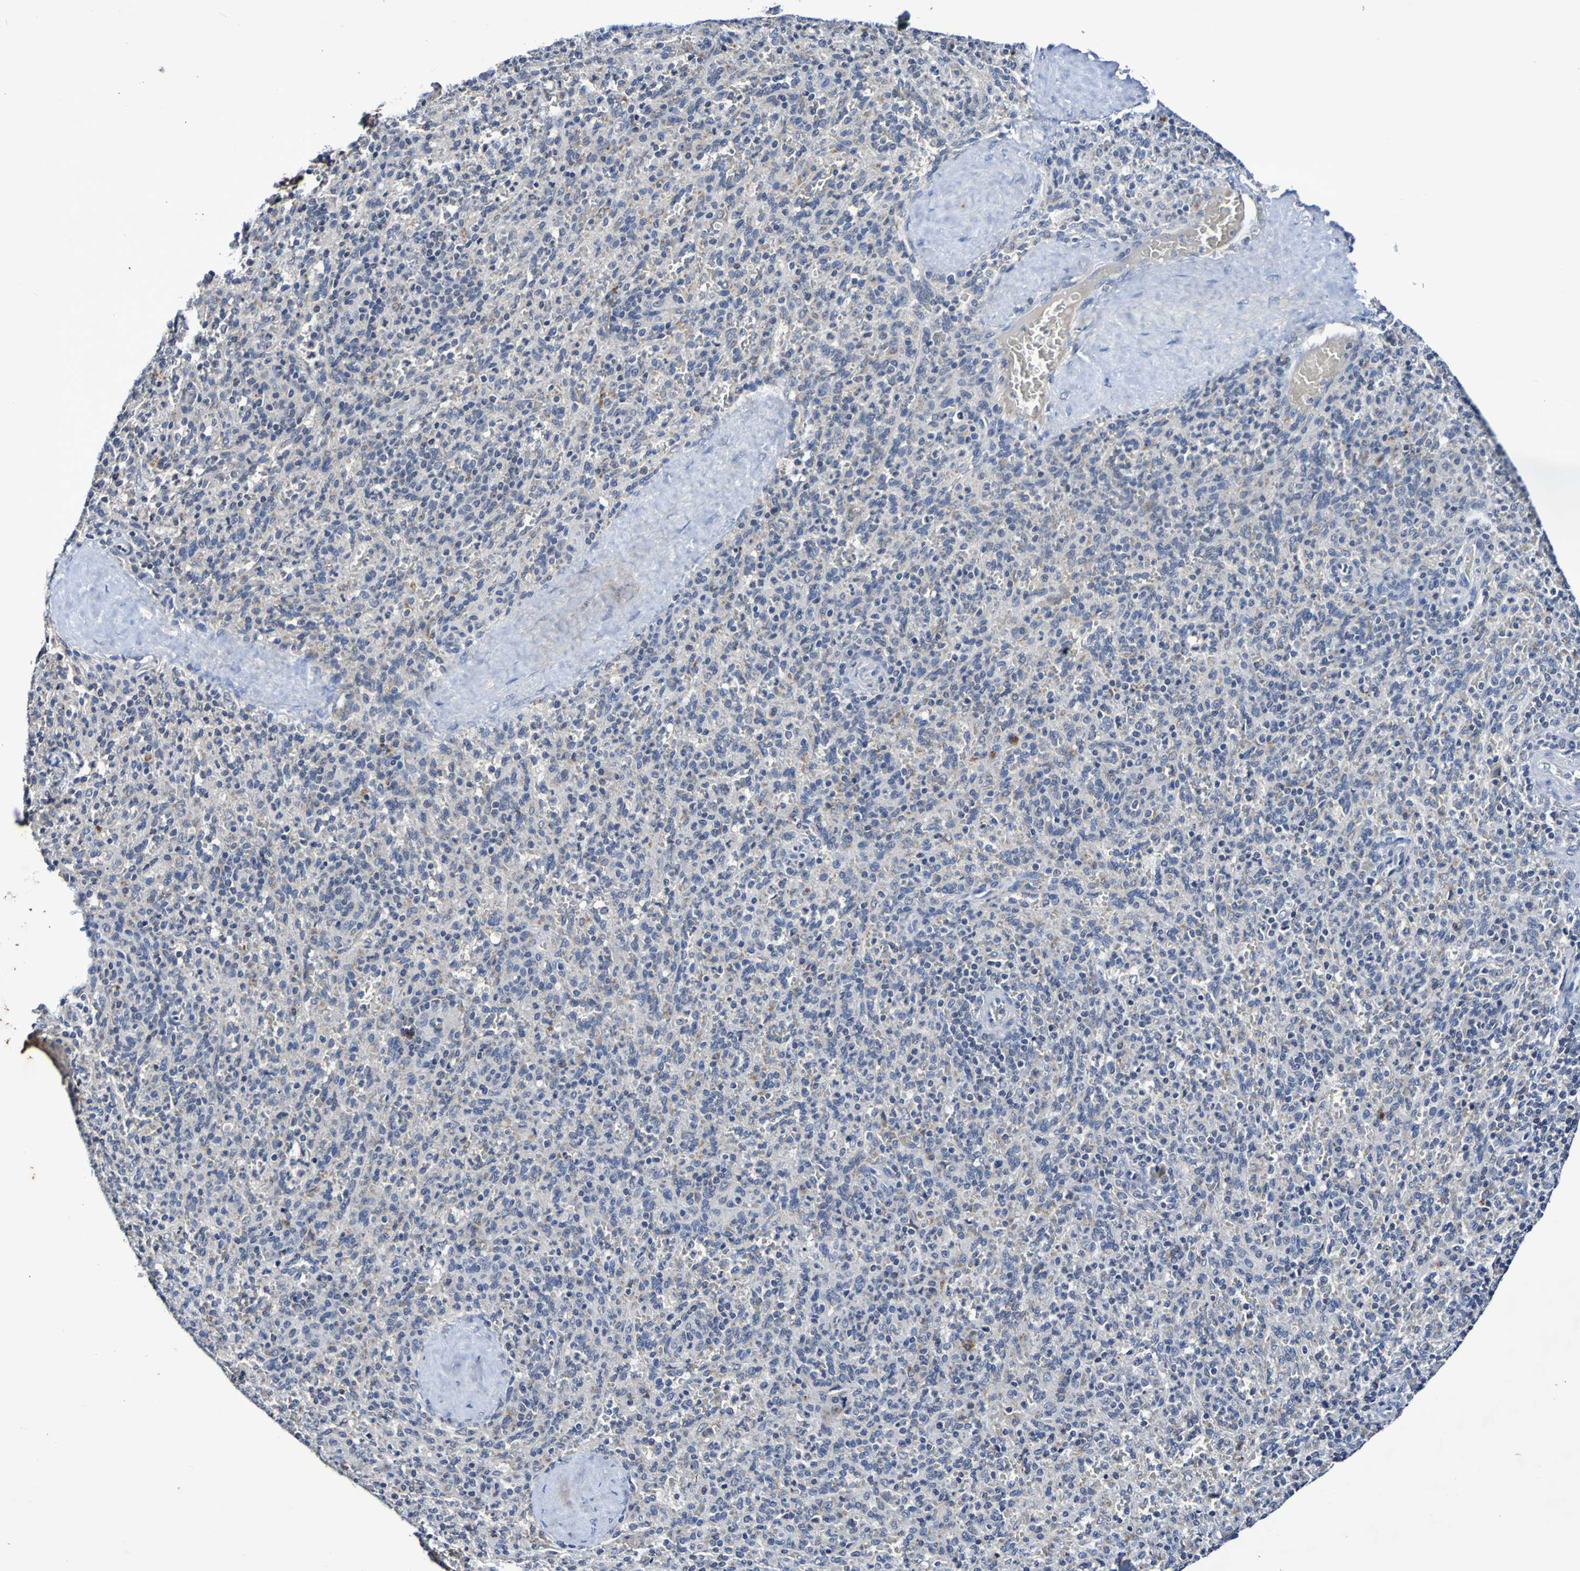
{"staining": {"intensity": "negative", "quantity": "none", "location": "none"}, "tissue": "spleen", "cell_type": "Cells in red pulp", "image_type": "normal", "snomed": [{"axis": "morphology", "description": "Normal tissue, NOS"}, {"axis": "topography", "description": "Spleen"}], "caption": "IHC of normal spleen demonstrates no positivity in cells in red pulp. (DAB (3,3'-diaminobenzidine) immunohistochemistry (IHC) with hematoxylin counter stain).", "gene": "PTP4A2", "patient": {"sex": "male", "age": 36}}